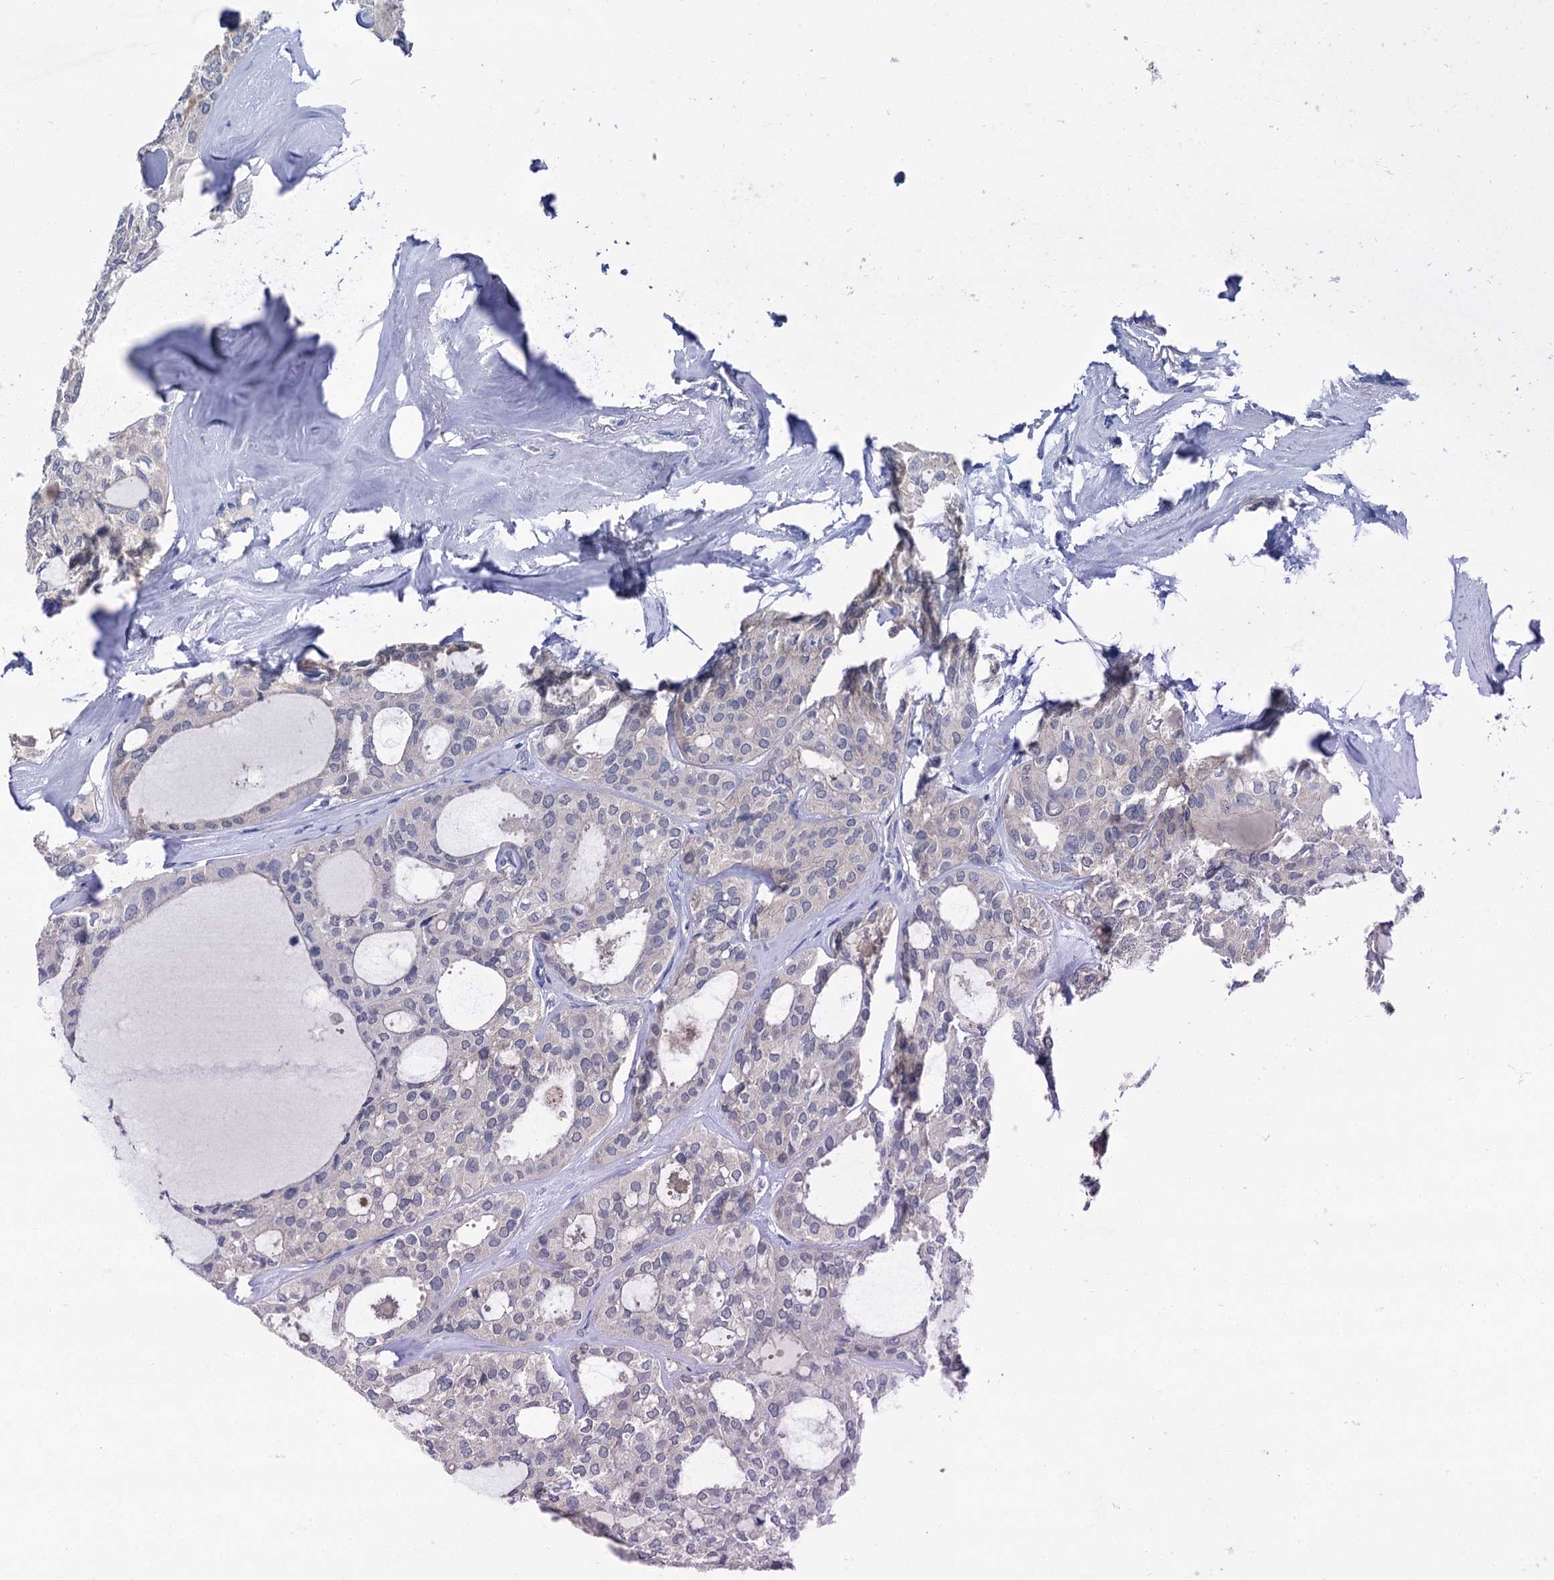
{"staining": {"intensity": "negative", "quantity": "none", "location": "none"}, "tissue": "thyroid cancer", "cell_type": "Tumor cells", "image_type": "cancer", "snomed": [{"axis": "morphology", "description": "Follicular adenoma carcinoma, NOS"}, {"axis": "topography", "description": "Thyroid gland"}], "caption": "Protein analysis of thyroid cancer (follicular adenoma carcinoma) exhibits no significant expression in tumor cells. Brightfield microscopy of immunohistochemistry stained with DAB (brown) and hematoxylin (blue), captured at high magnification.", "gene": "ANKRD42", "patient": {"sex": "male", "age": 75}}